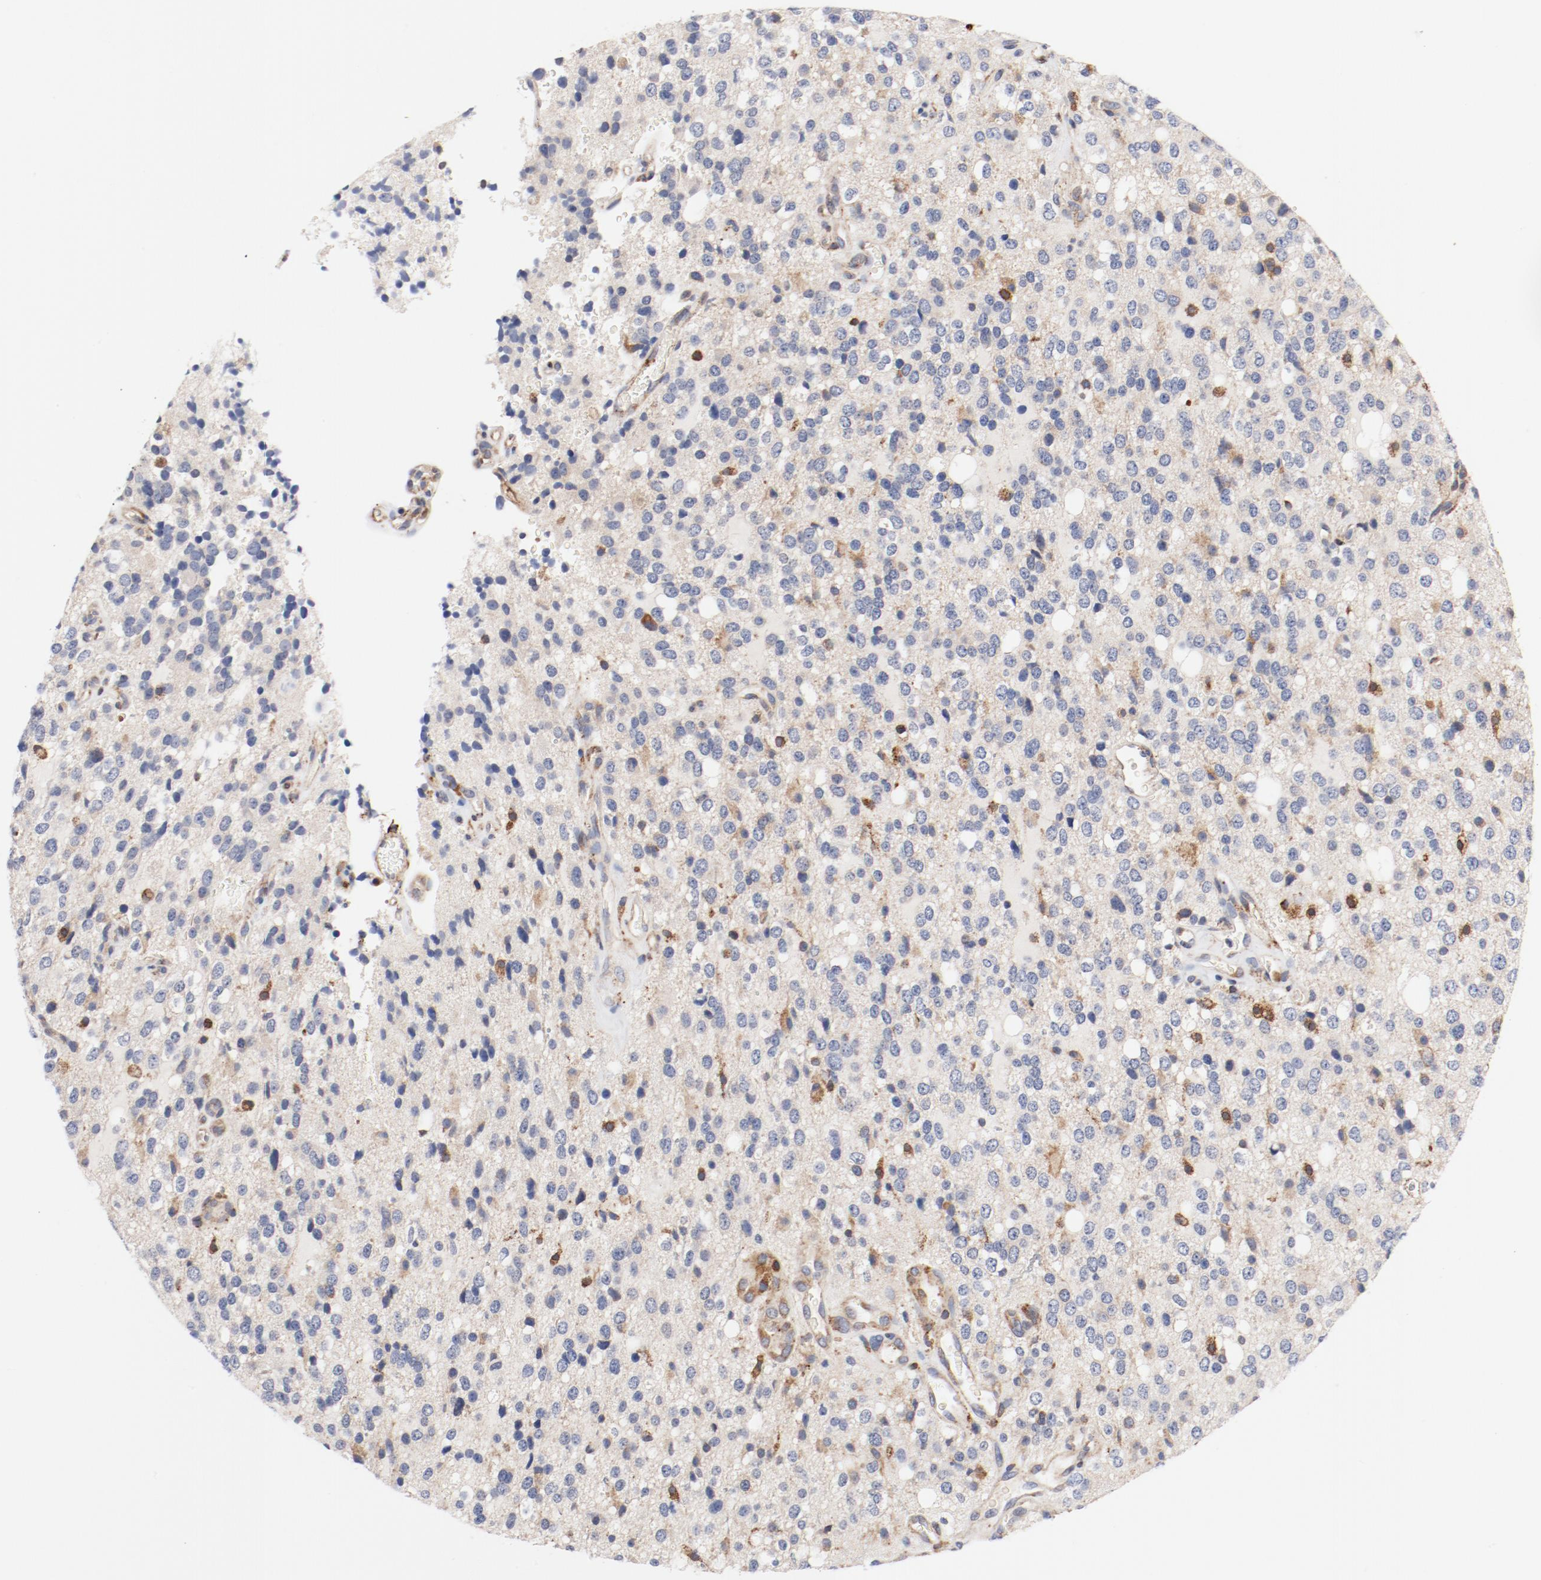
{"staining": {"intensity": "moderate", "quantity": "25%-75%", "location": "cytoplasmic/membranous"}, "tissue": "glioma", "cell_type": "Tumor cells", "image_type": "cancer", "snomed": [{"axis": "morphology", "description": "Glioma, malignant, High grade"}, {"axis": "topography", "description": "Brain"}], "caption": "Glioma stained with a brown dye demonstrates moderate cytoplasmic/membranous positive positivity in approximately 25%-75% of tumor cells.", "gene": "PDPK1", "patient": {"sex": "male", "age": 47}}